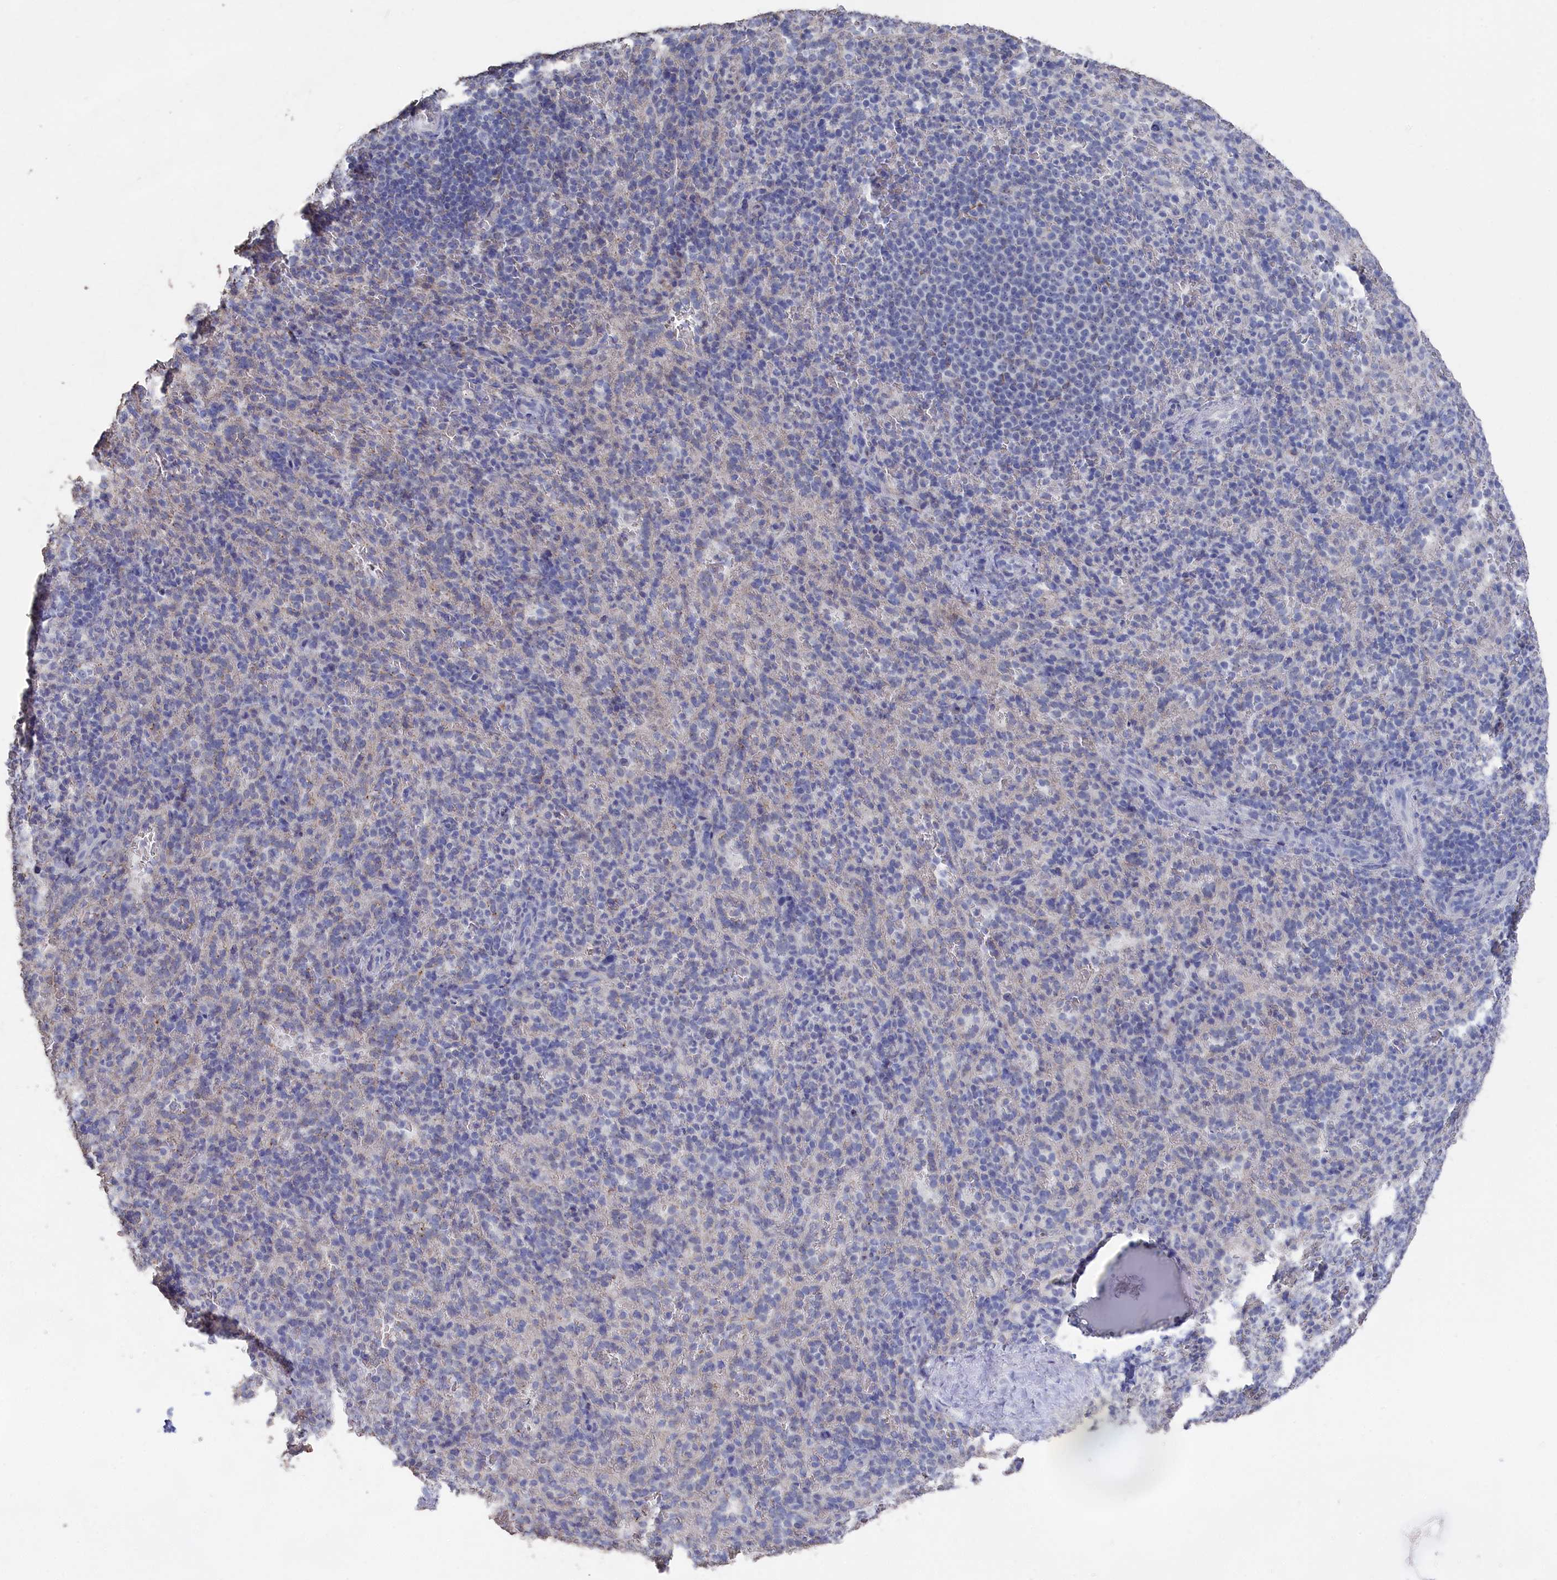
{"staining": {"intensity": "negative", "quantity": "none", "location": "none"}, "tissue": "spleen", "cell_type": "Cells in red pulp", "image_type": "normal", "snomed": [{"axis": "morphology", "description": "Normal tissue, NOS"}, {"axis": "topography", "description": "Spleen"}], "caption": "A high-resolution photomicrograph shows immunohistochemistry (IHC) staining of normal spleen, which shows no significant staining in cells in red pulp.", "gene": "SEMG2", "patient": {"sex": "female", "age": 21}}